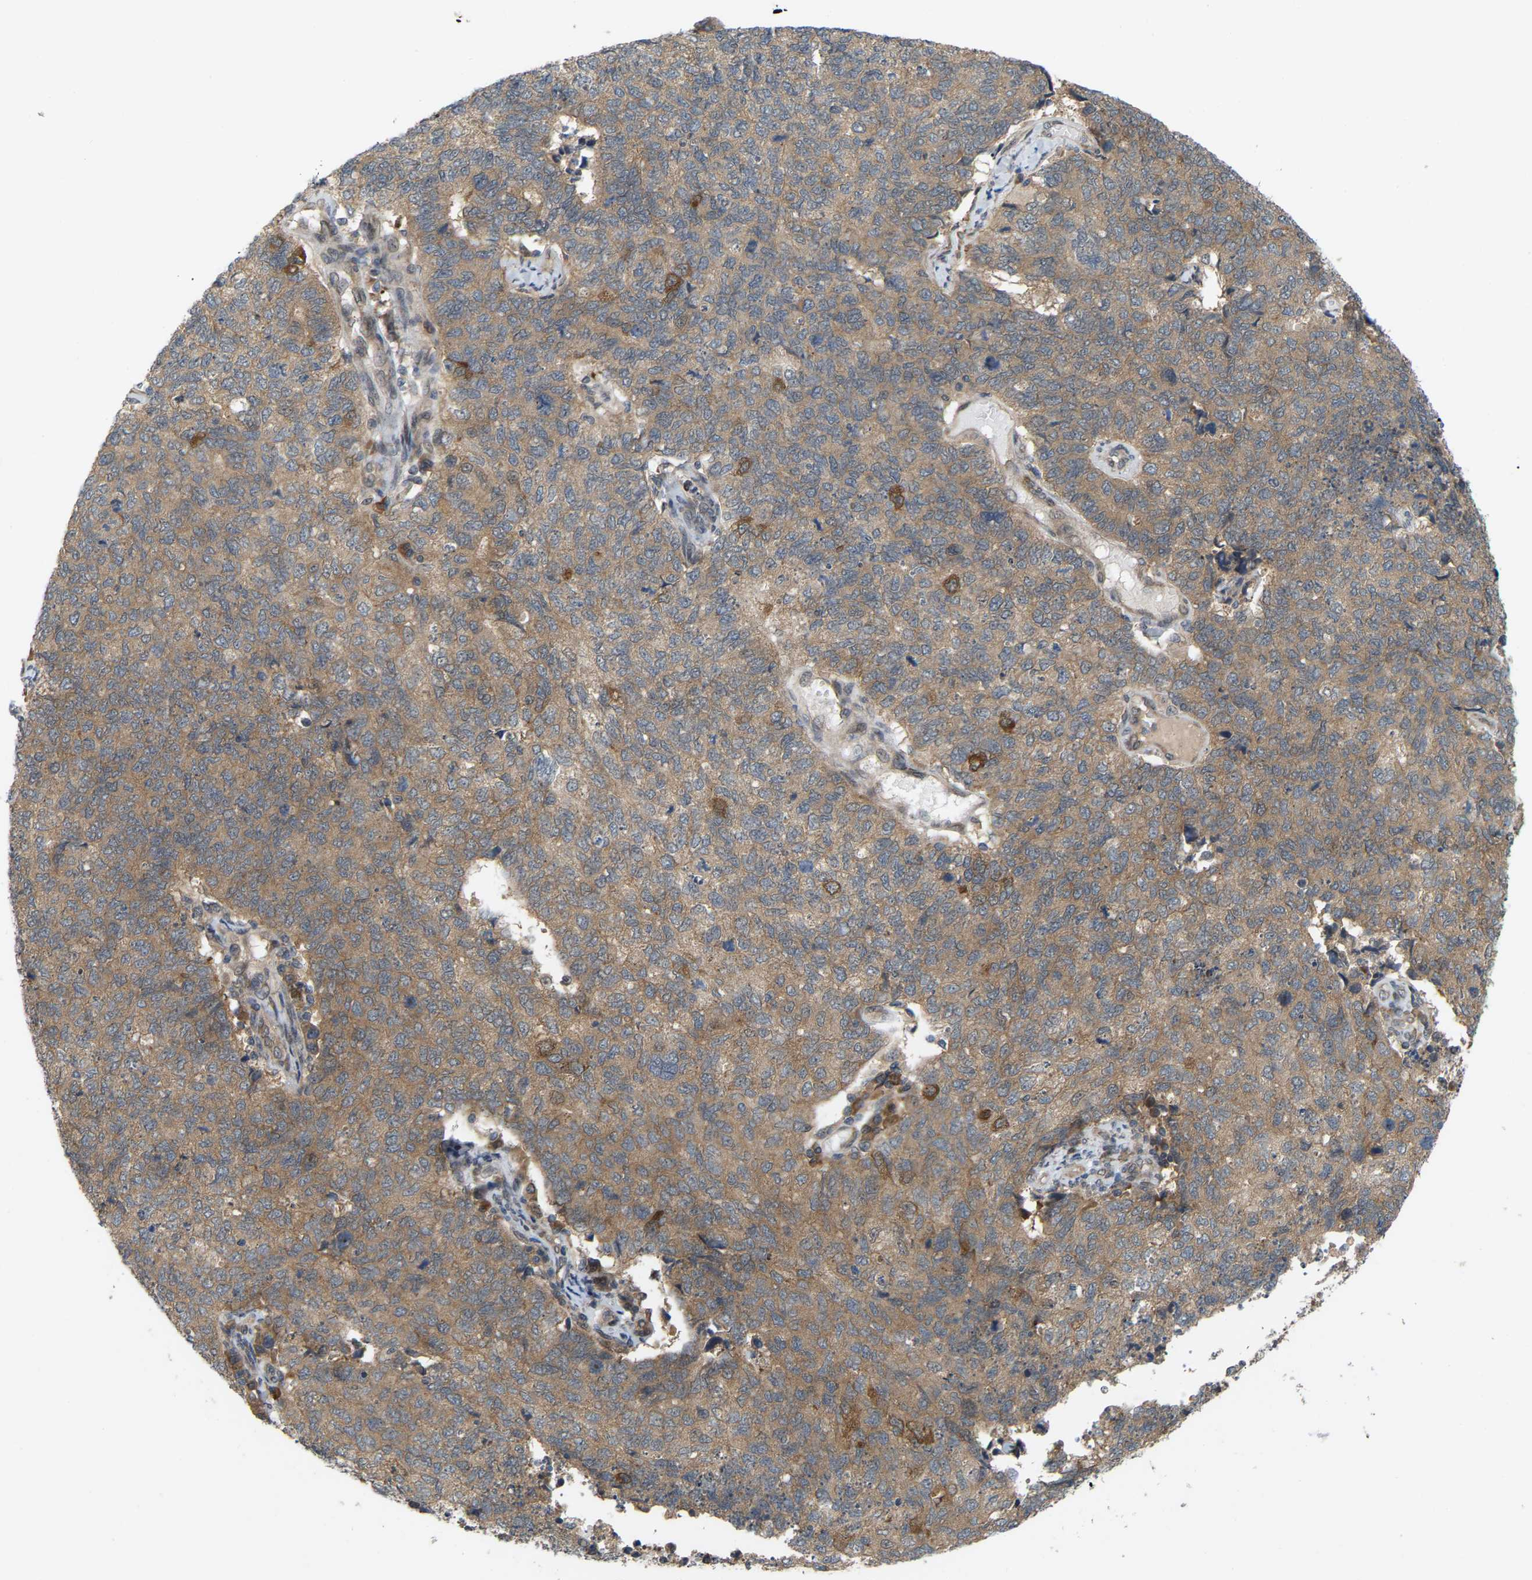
{"staining": {"intensity": "moderate", "quantity": ">75%", "location": "cytoplasmic/membranous"}, "tissue": "cervical cancer", "cell_type": "Tumor cells", "image_type": "cancer", "snomed": [{"axis": "morphology", "description": "Squamous cell carcinoma, NOS"}, {"axis": "topography", "description": "Cervix"}], "caption": "Protein analysis of cervical cancer tissue exhibits moderate cytoplasmic/membranous positivity in approximately >75% of tumor cells.", "gene": "CROT", "patient": {"sex": "female", "age": 63}}